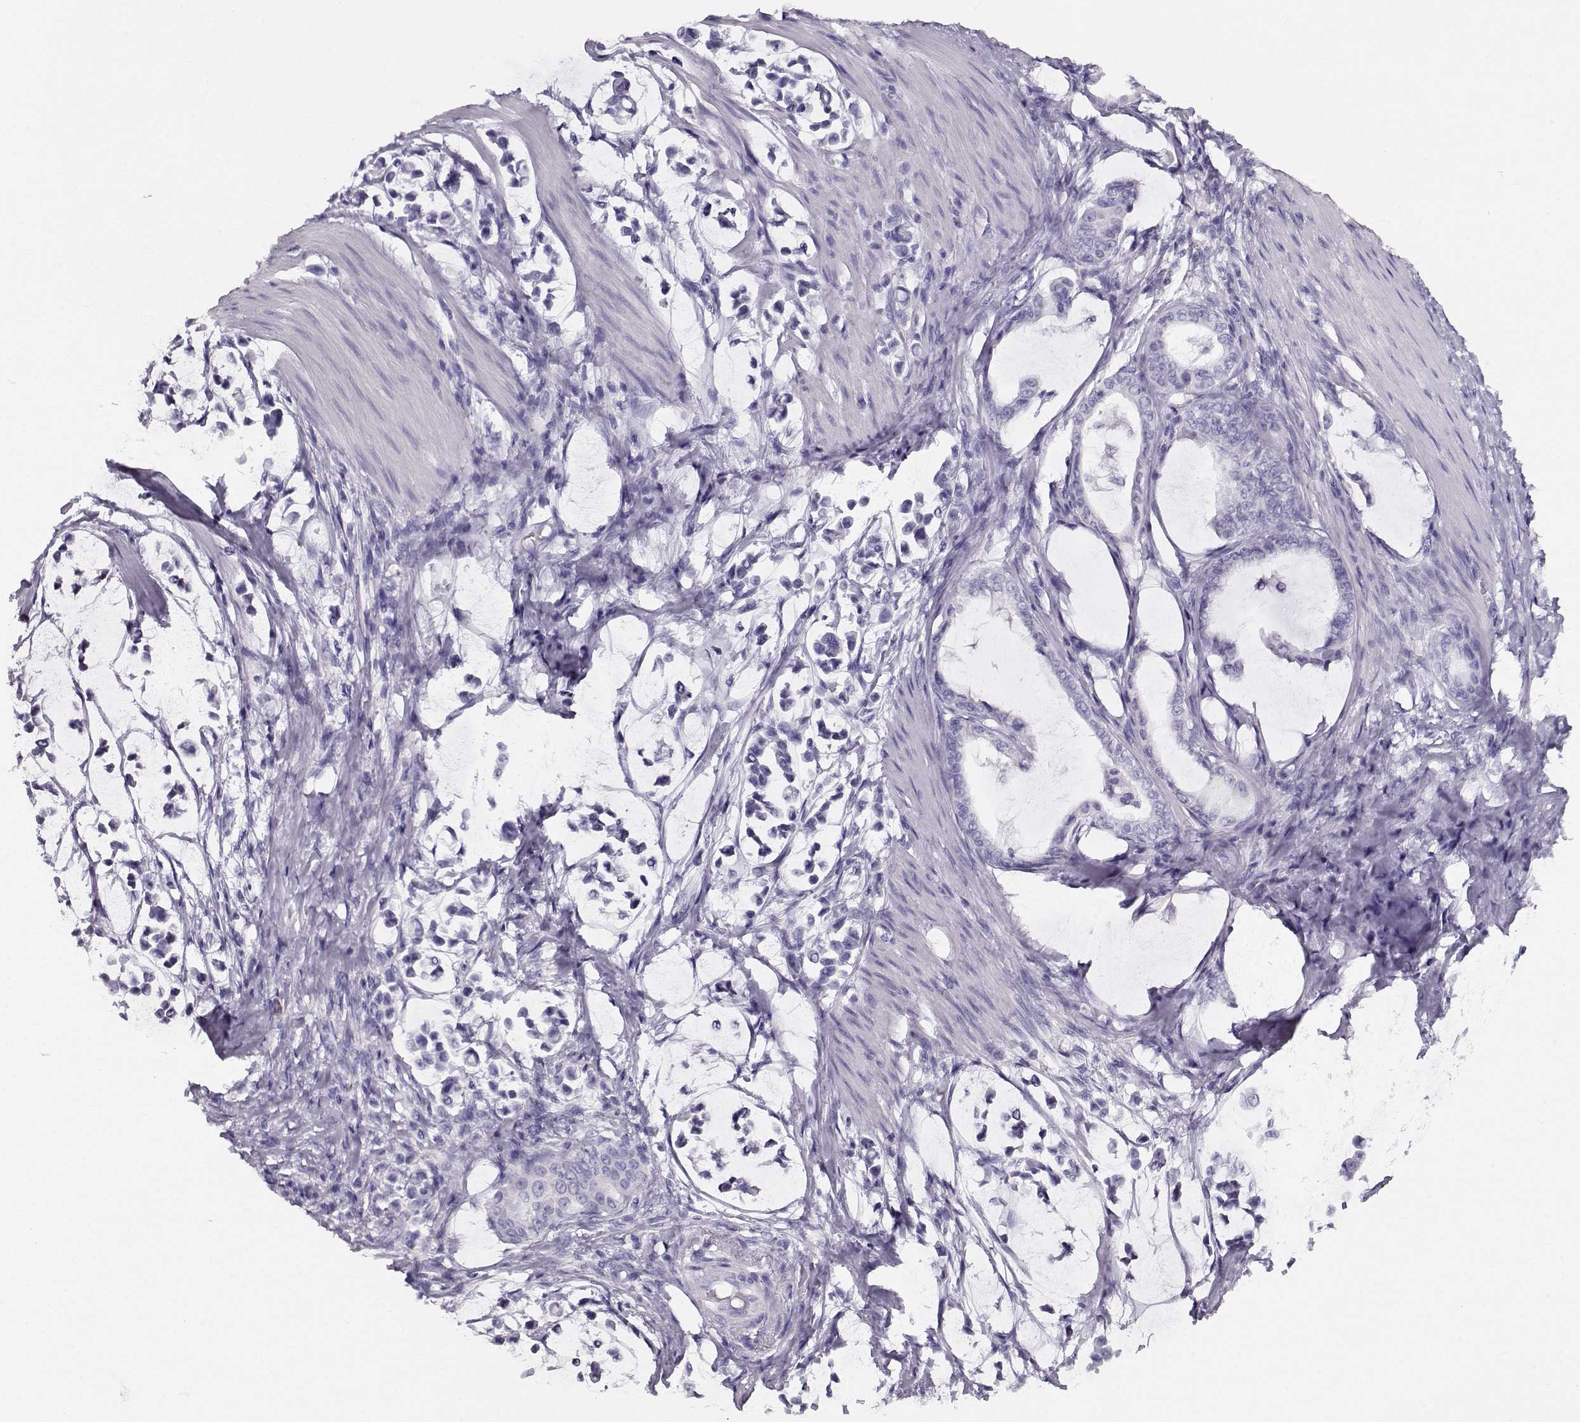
{"staining": {"intensity": "negative", "quantity": "none", "location": "none"}, "tissue": "stomach cancer", "cell_type": "Tumor cells", "image_type": "cancer", "snomed": [{"axis": "morphology", "description": "Adenocarcinoma, NOS"}, {"axis": "topography", "description": "Stomach"}], "caption": "Tumor cells are negative for protein expression in human stomach cancer. The staining is performed using DAB brown chromogen with nuclei counter-stained in using hematoxylin.", "gene": "ACTN2", "patient": {"sex": "male", "age": 82}}